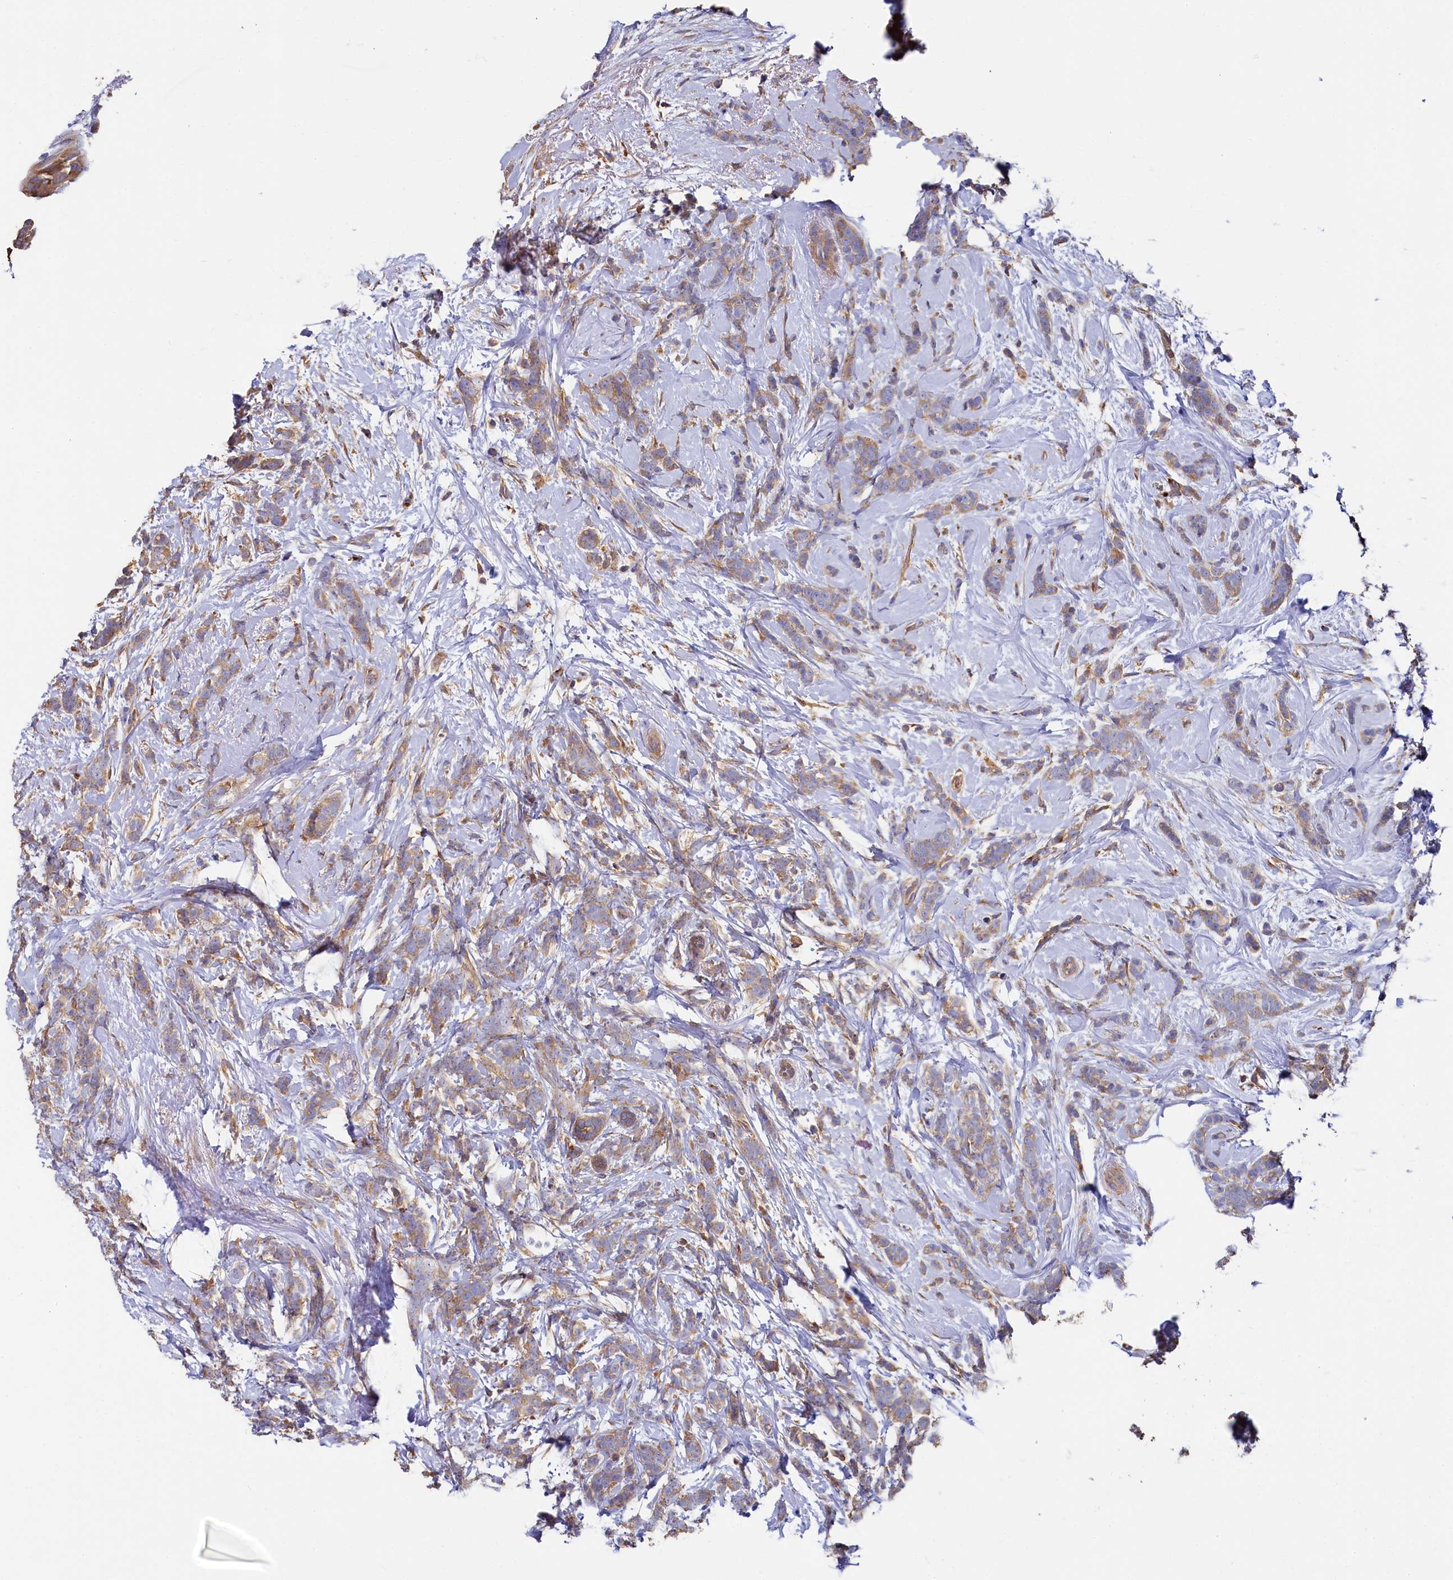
{"staining": {"intensity": "weak", "quantity": "25%-75%", "location": "cytoplasmic/membranous"}, "tissue": "breast cancer", "cell_type": "Tumor cells", "image_type": "cancer", "snomed": [{"axis": "morphology", "description": "Lobular carcinoma"}, {"axis": "topography", "description": "Breast"}], "caption": "Protein staining of breast lobular carcinoma tissue demonstrates weak cytoplasmic/membranous staining in about 25%-75% of tumor cells.", "gene": "PPIP5K1", "patient": {"sex": "female", "age": 58}}